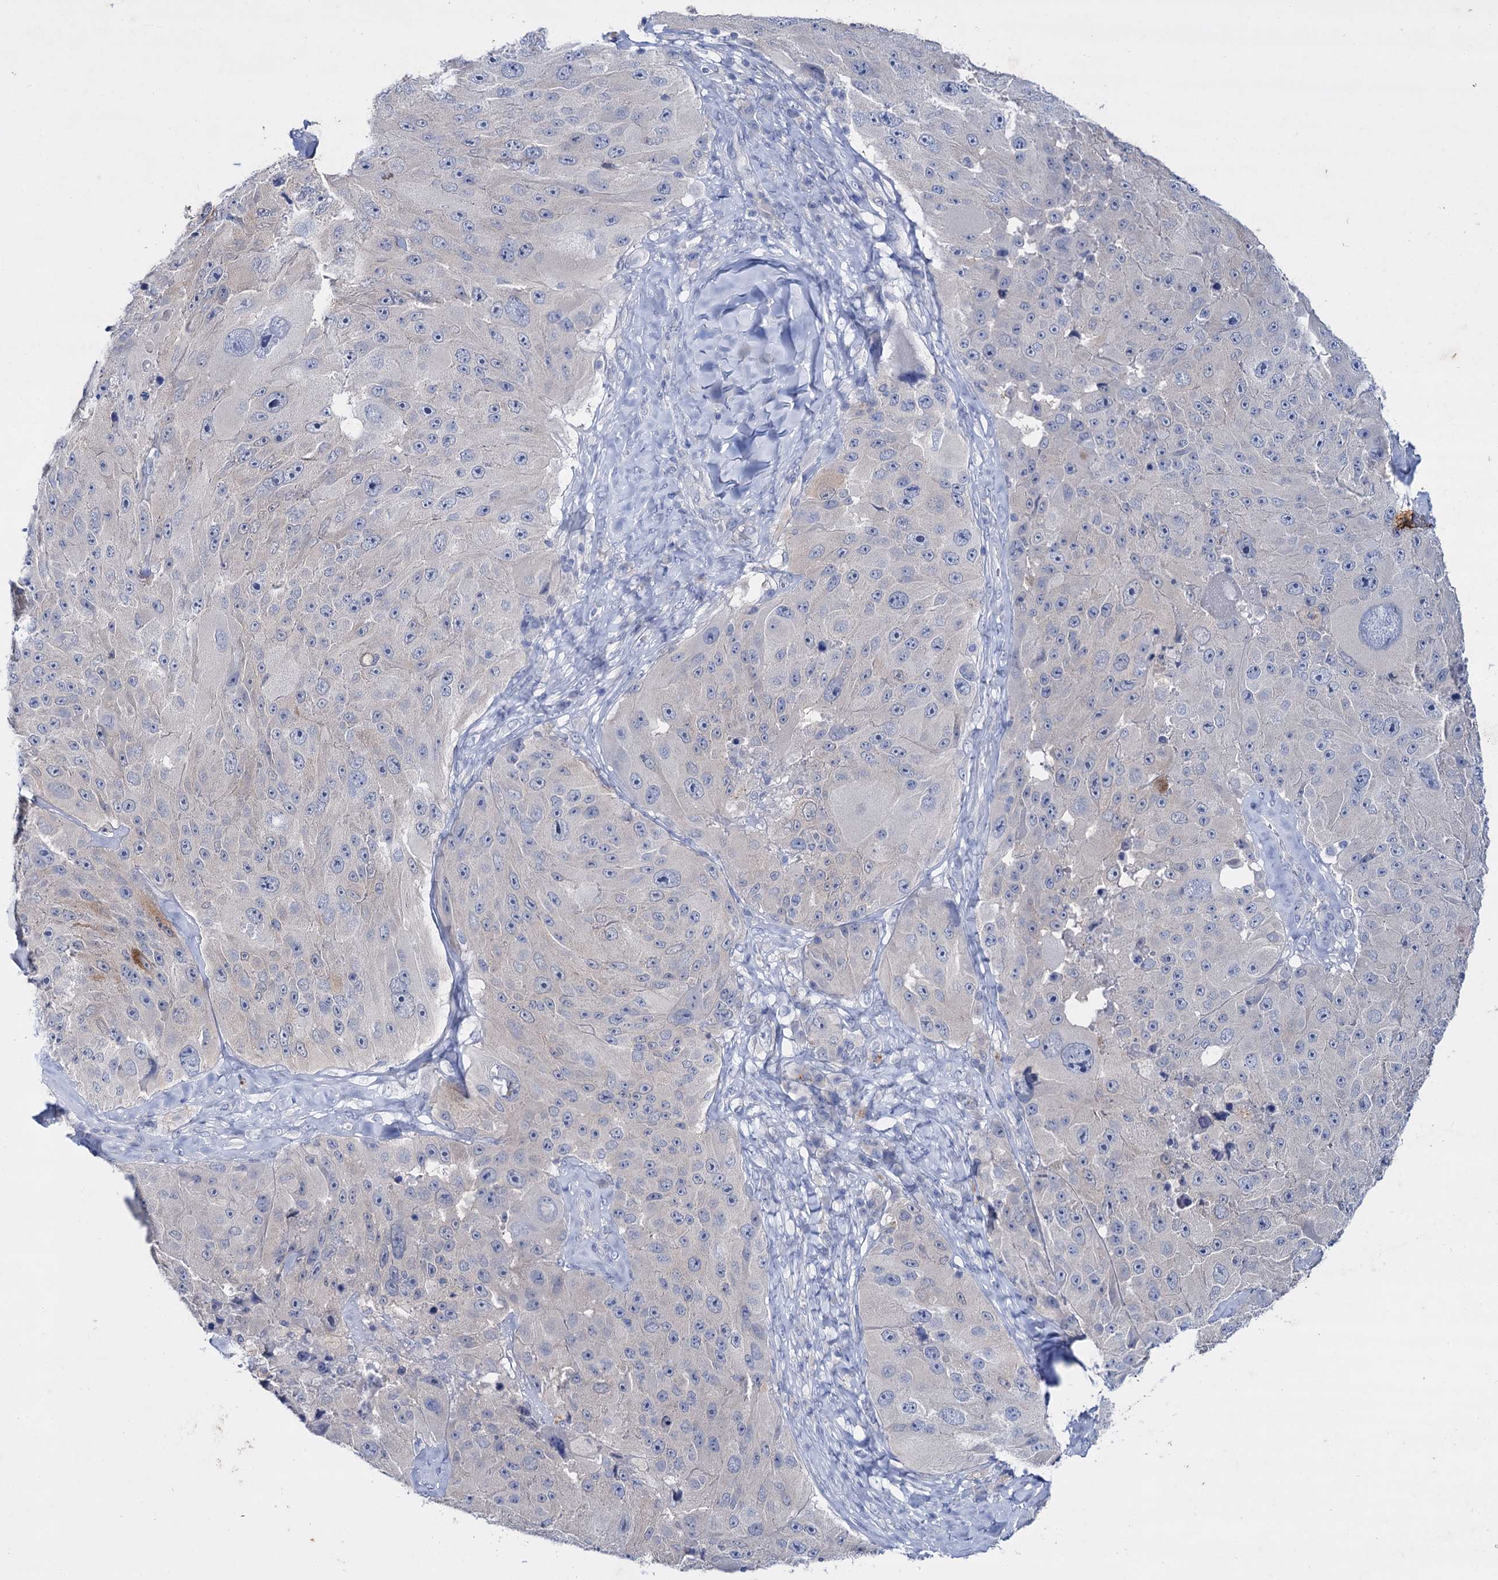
{"staining": {"intensity": "negative", "quantity": "none", "location": "none"}, "tissue": "melanoma", "cell_type": "Tumor cells", "image_type": "cancer", "snomed": [{"axis": "morphology", "description": "Malignant melanoma, Metastatic site"}, {"axis": "topography", "description": "Lymph node"}], "caption": "Immunohistochemistry (IHC) micrograph of neoplastic tissue: malignant melanoma (metastatic site) stained with DAB (3,3'-diaminobenzidine) exhibits no significant protein expression in tumor cells.", "gene": "LYZL4", "patient": {"sex": "male", "age": 62}}